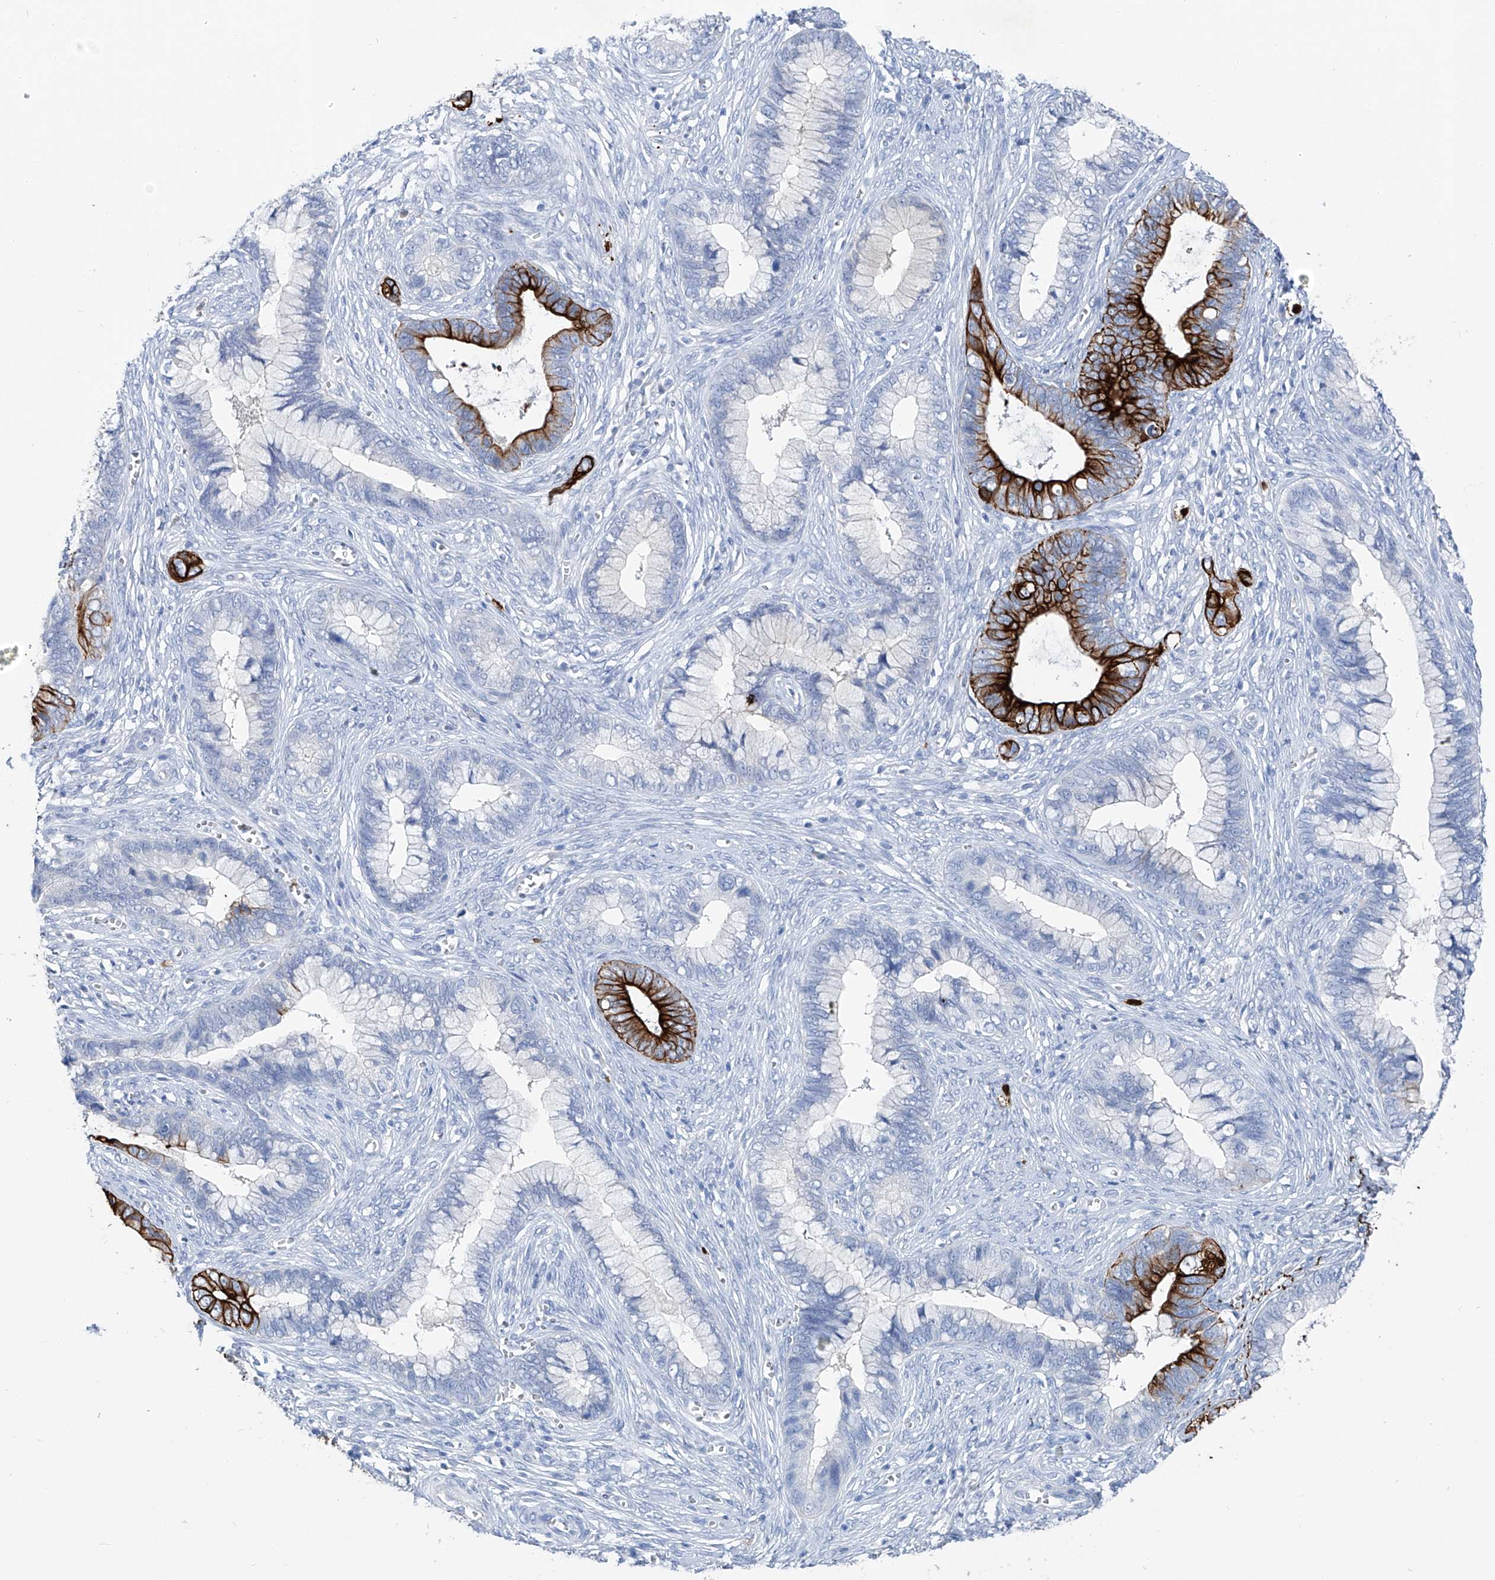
{"staining": {"intensity": "strong", "quantity": "<25%", "location": "cytoplasmic/membranous"}, "tissue": "cervical cancer", "cell_type": "Tumor cells", "image_type": "cancer", "snomed": [{"axis": "morphology", "description": "Adenocarcinoma, NOS"}, {"axis": "topography", "description": "Cervix"}], "caption": "Cervical adenocarcinoma stained with DAB IHC shows medium levels of strong cytoplasmic/membranous positivity in about <25% of tumor cells.", "gene": "FRS3", "patient": {"sex": "female", "age": 44}}